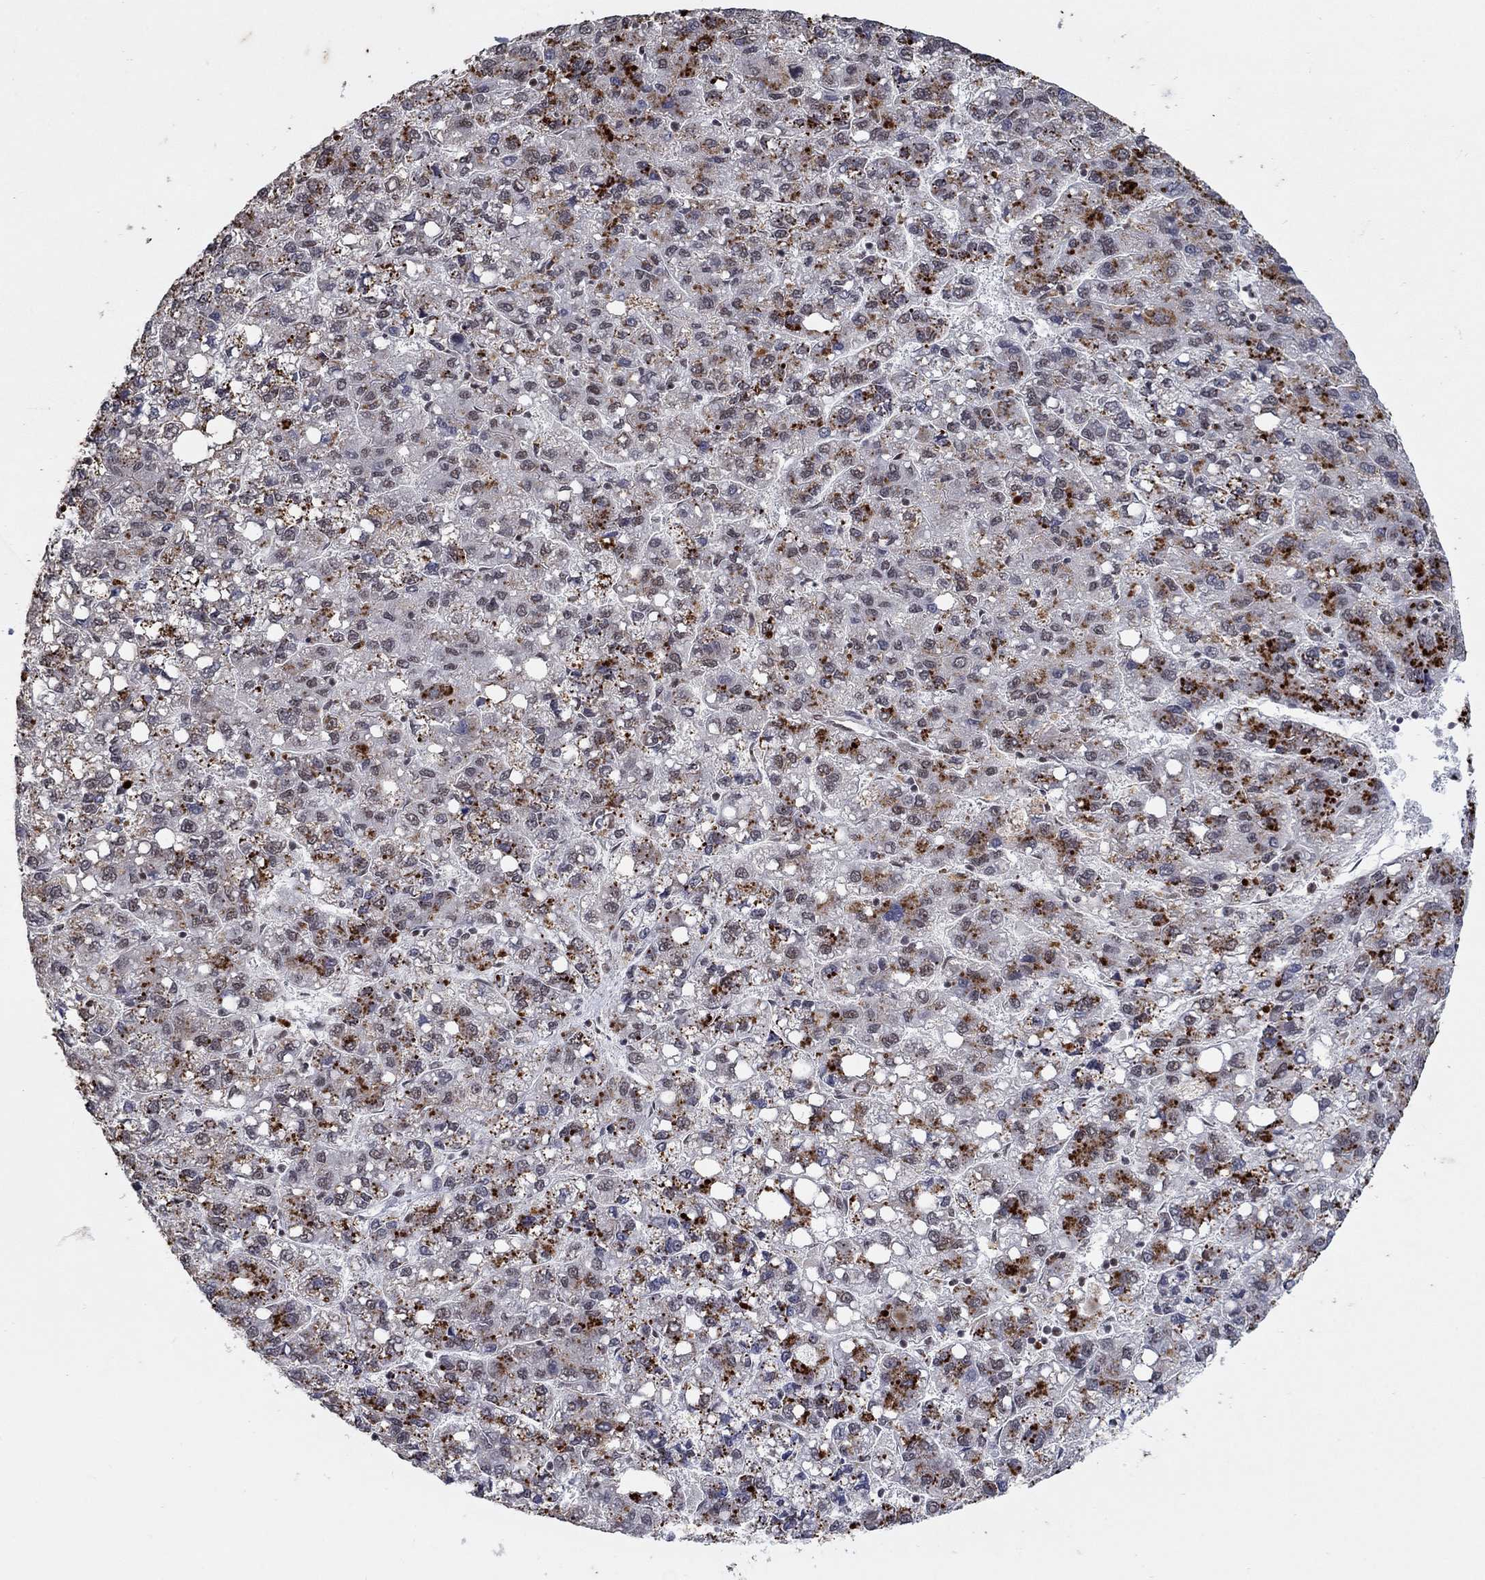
{"staining": {"intensity": "negative", "quantity": "none", "location": "none"}, "tissue": "liver cancer", "cell_type": "Tumor cells", "image_type": "cancer", "snomed": [{"axis": "morphology", "description": "Carcinoma, Hepatocellular, NOS"}, {"axis": "topography", "description": "Liver"}], "caption": "This image is of hepatocellular carcinoma (liver) stained with immunohistochemistry (IHC) to label a protein in brown with the nuclei are counter-stained blue. There is no staining in tumor cells. (Stains: DAB immunohistochemistry with hematoxylin counter stain, Microscopy: brightfield microscopy at high magnification).", "gene": "PNISR", "patient": {"sex": "female", "age": 82}}